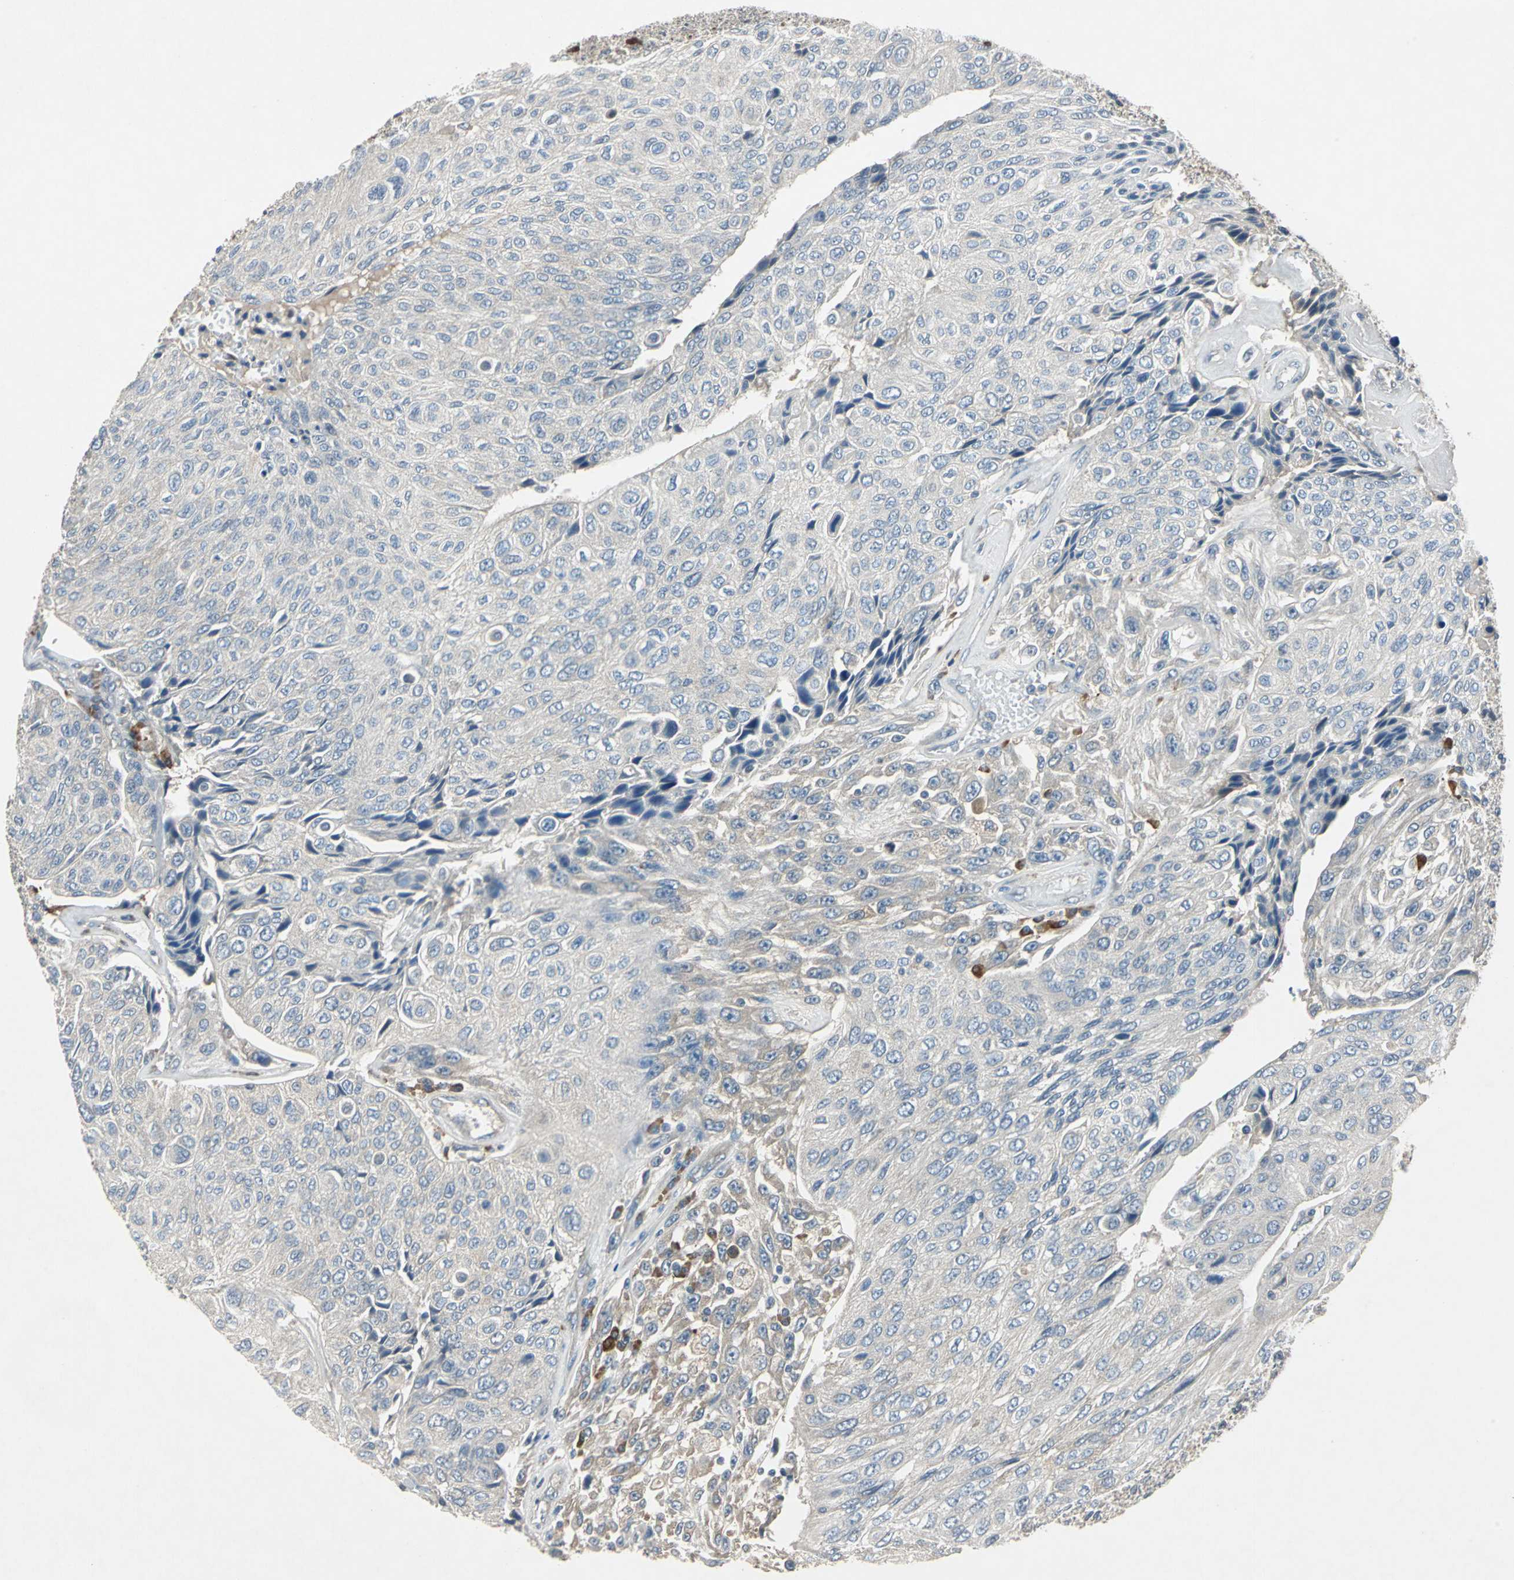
{"staining": {"intensity": "weak", "quantity": "25%-75%", "location": "cytoplasmic/membranous"}, "tissue": "urothelial cancer", "cell_type": "Tumor cells", "image_type": "cancer", "snomed": [{"axis": "morphology", "description": "Urothelial carcinoma, High grade"}, {"axis": "topography", "description": "Urinary bladder"}], "caption": "An image showing weak cytoplasmic/membranous staining in about 25%-75% of tumor cells in urothelial cancer, as visualized by brown immunohistochemical staining.", "gene": "SLC2A13", "patient": {"sex": "male", "age": 66}}